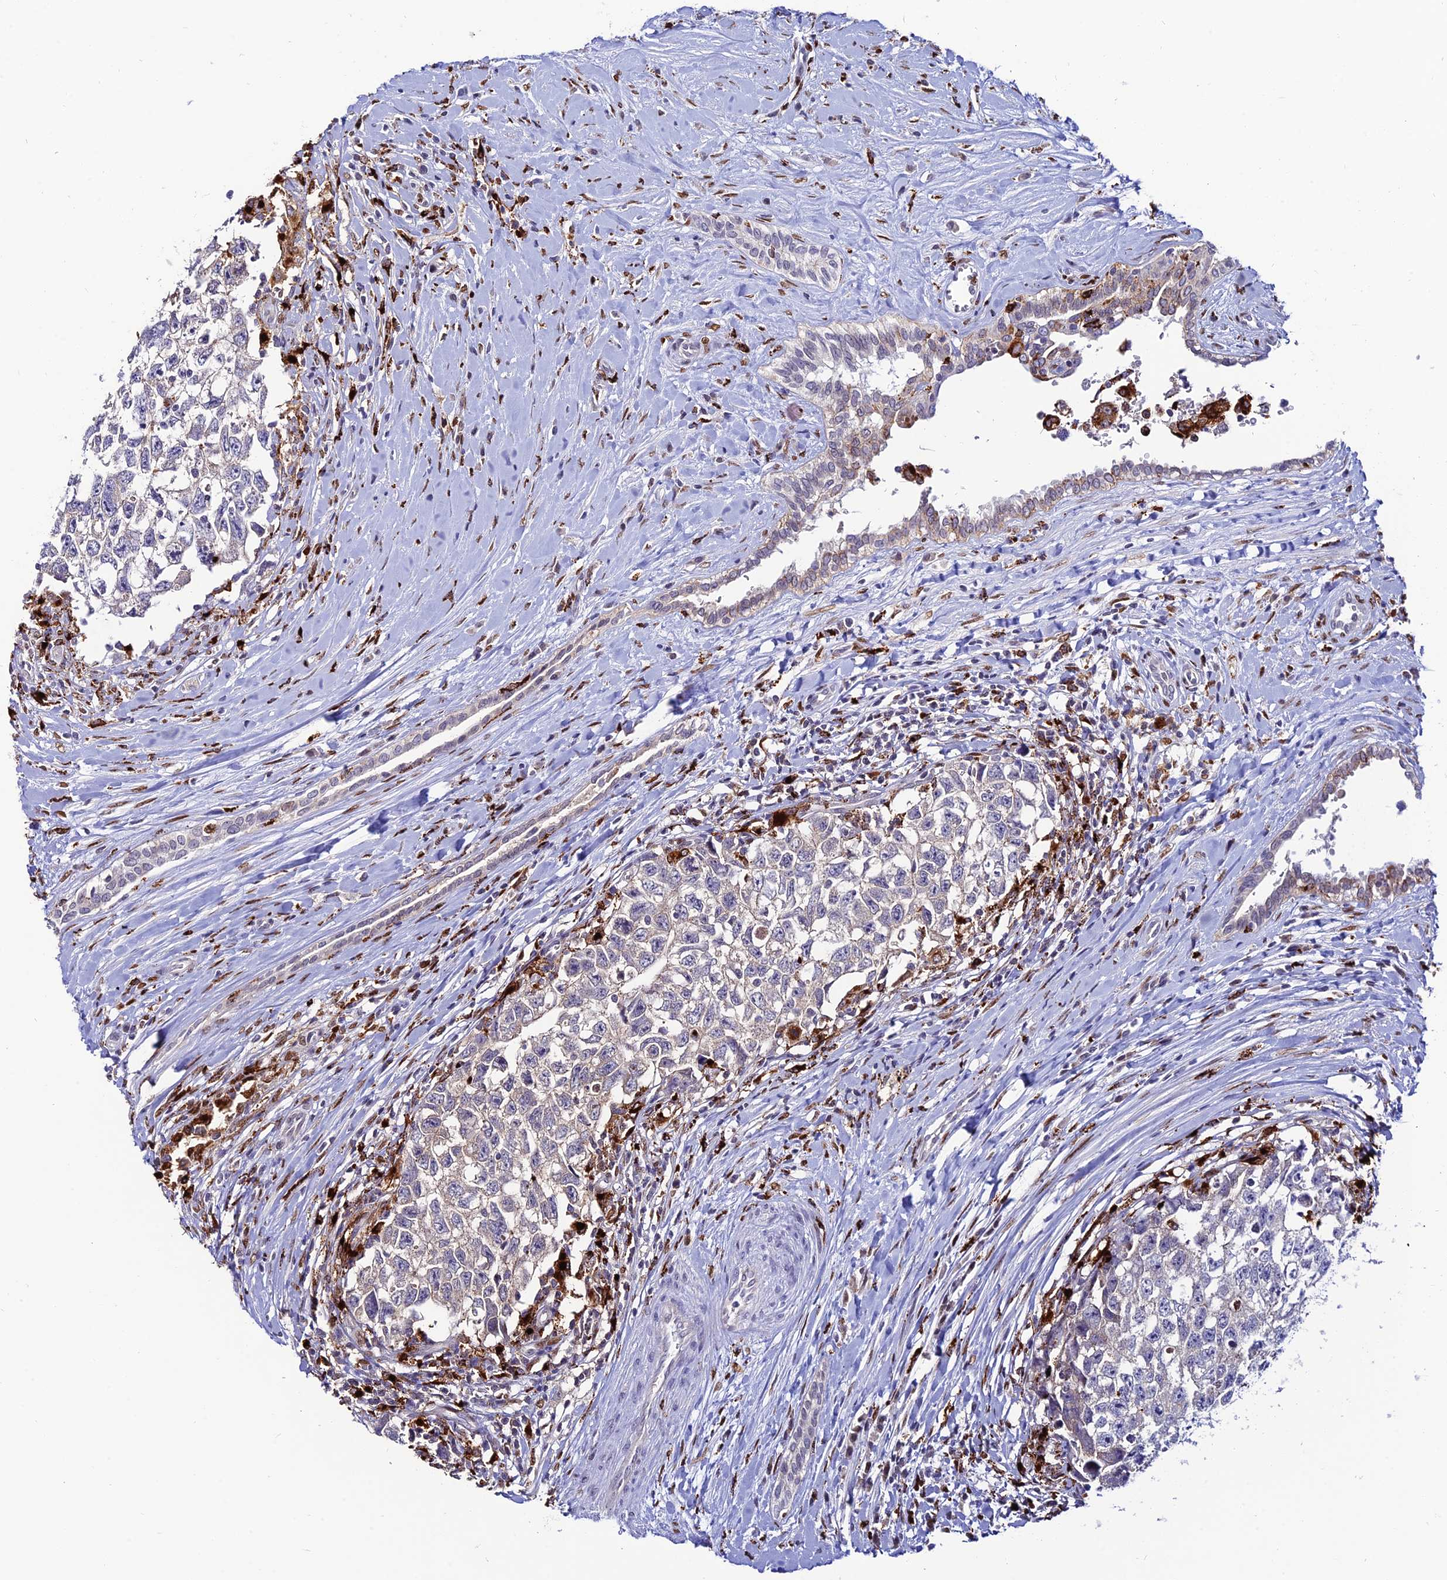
{"staining": {"intensity": "negative", "quantity": "none", "location": "none"}, "tissue": "testis cancer", "cell_type": "Tumor cells", "image_type": "cancer", "snomed": [{"axis": "morphology", "description": "Seminoma, NOS"}, {"axis": "morphology", "description": "Carcinoma, Embryonal, NOS"}, {"axis": "topography", "description": "Testis"}], "caption": "Image shows no significant protein expression in tumor cells of testis cancer (embryonal carcinoma).", "gene": "HIC1", "patient": {"sex": "male", "age": 29}}